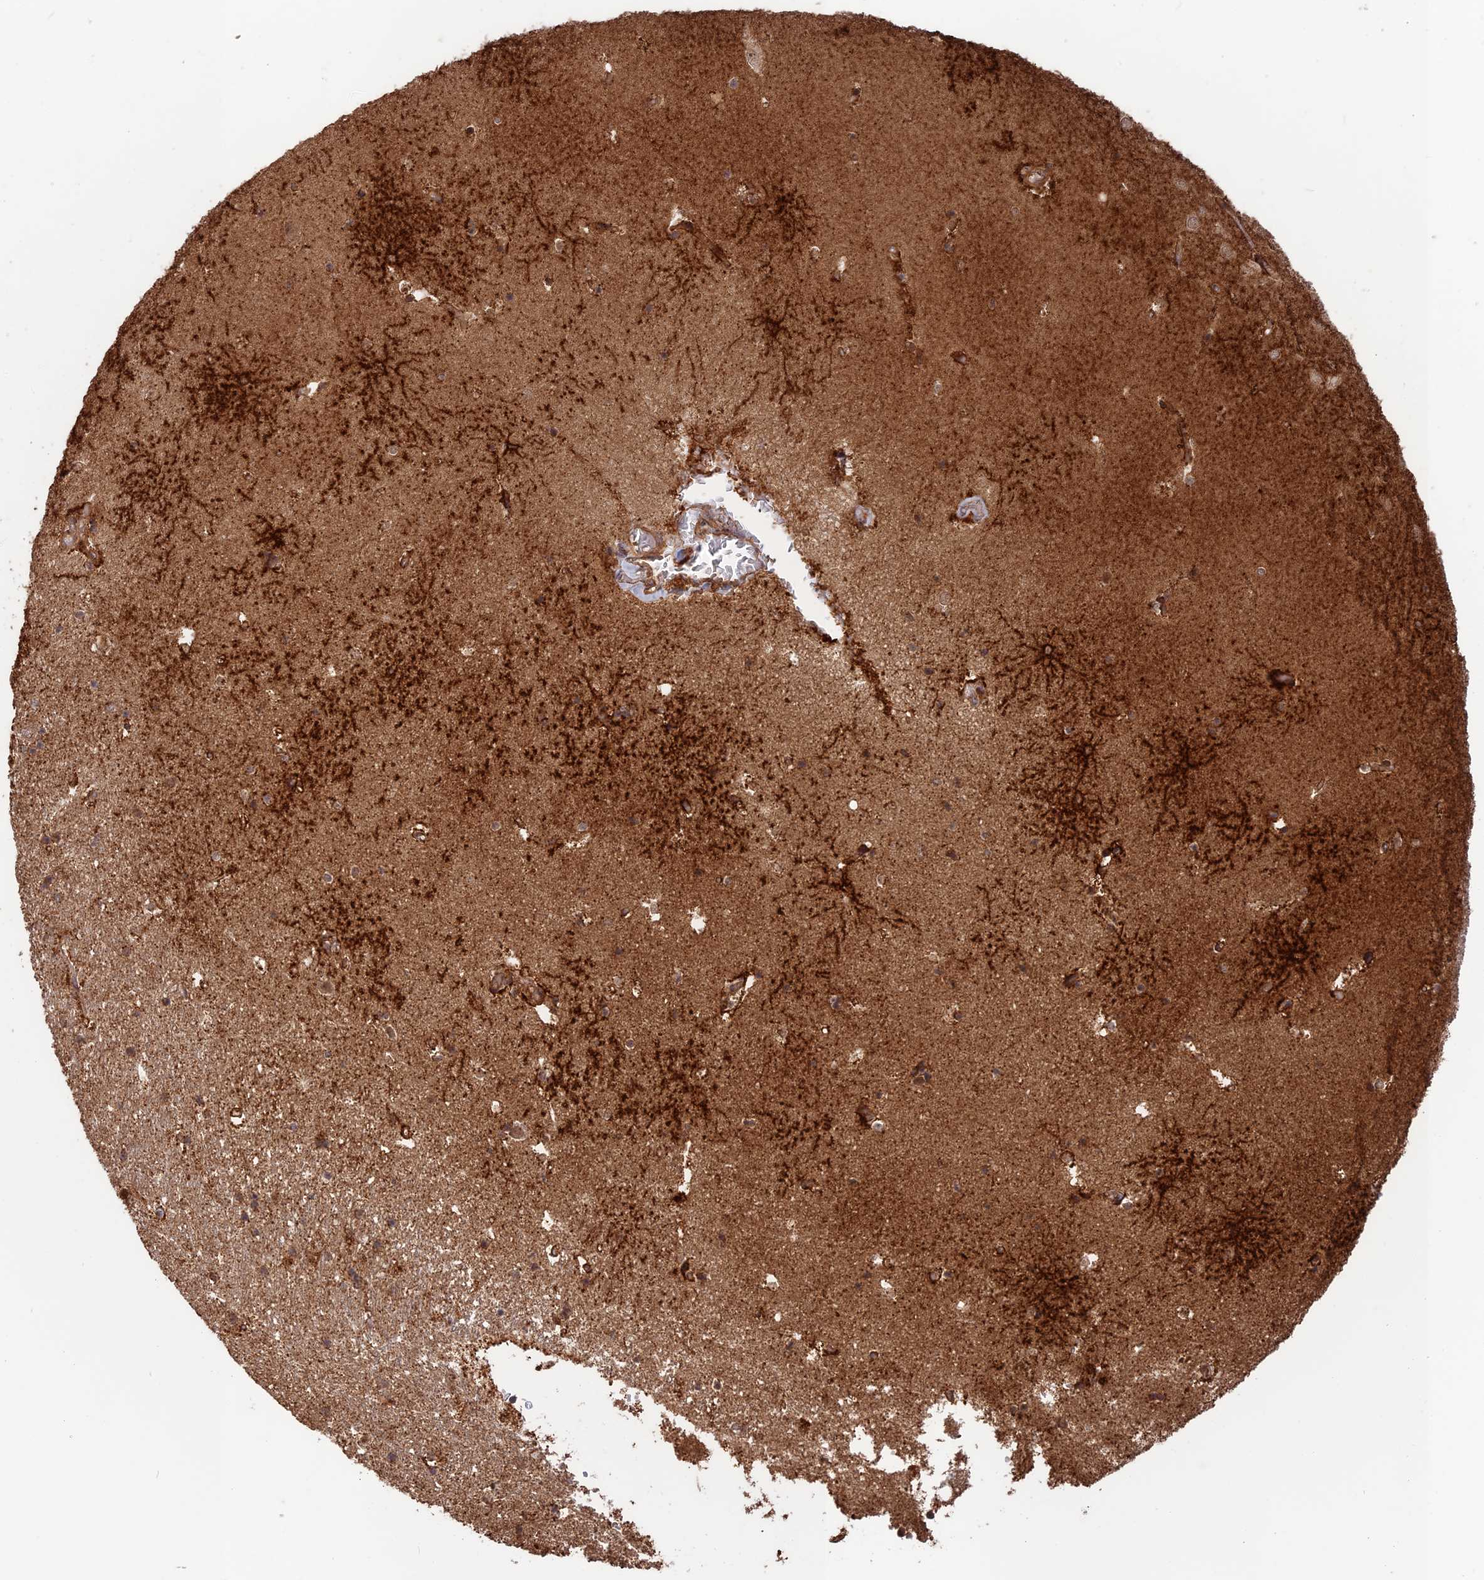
{"staining": {"intensity": "weak", "quantity": "<25%", "location": "cytoplasmic/membranous"}, "tissue": "hippocampus", "cell_type": "Glial cells", "image_type": "normal", "snomed": [{"axis": "morphology", "description": "Normal tissue, NOS"}, {"axis": "topography", "description": "Hippocampus"}], "caption": "Hippocampus was stained to show a protein in brown. There is no significant expression in glial cells. (Brightfield microscopy of DAB immunohistochemistry at high magnification).", "gene": "CCDC174", "patient": {"sex": "female", "age": 52}}